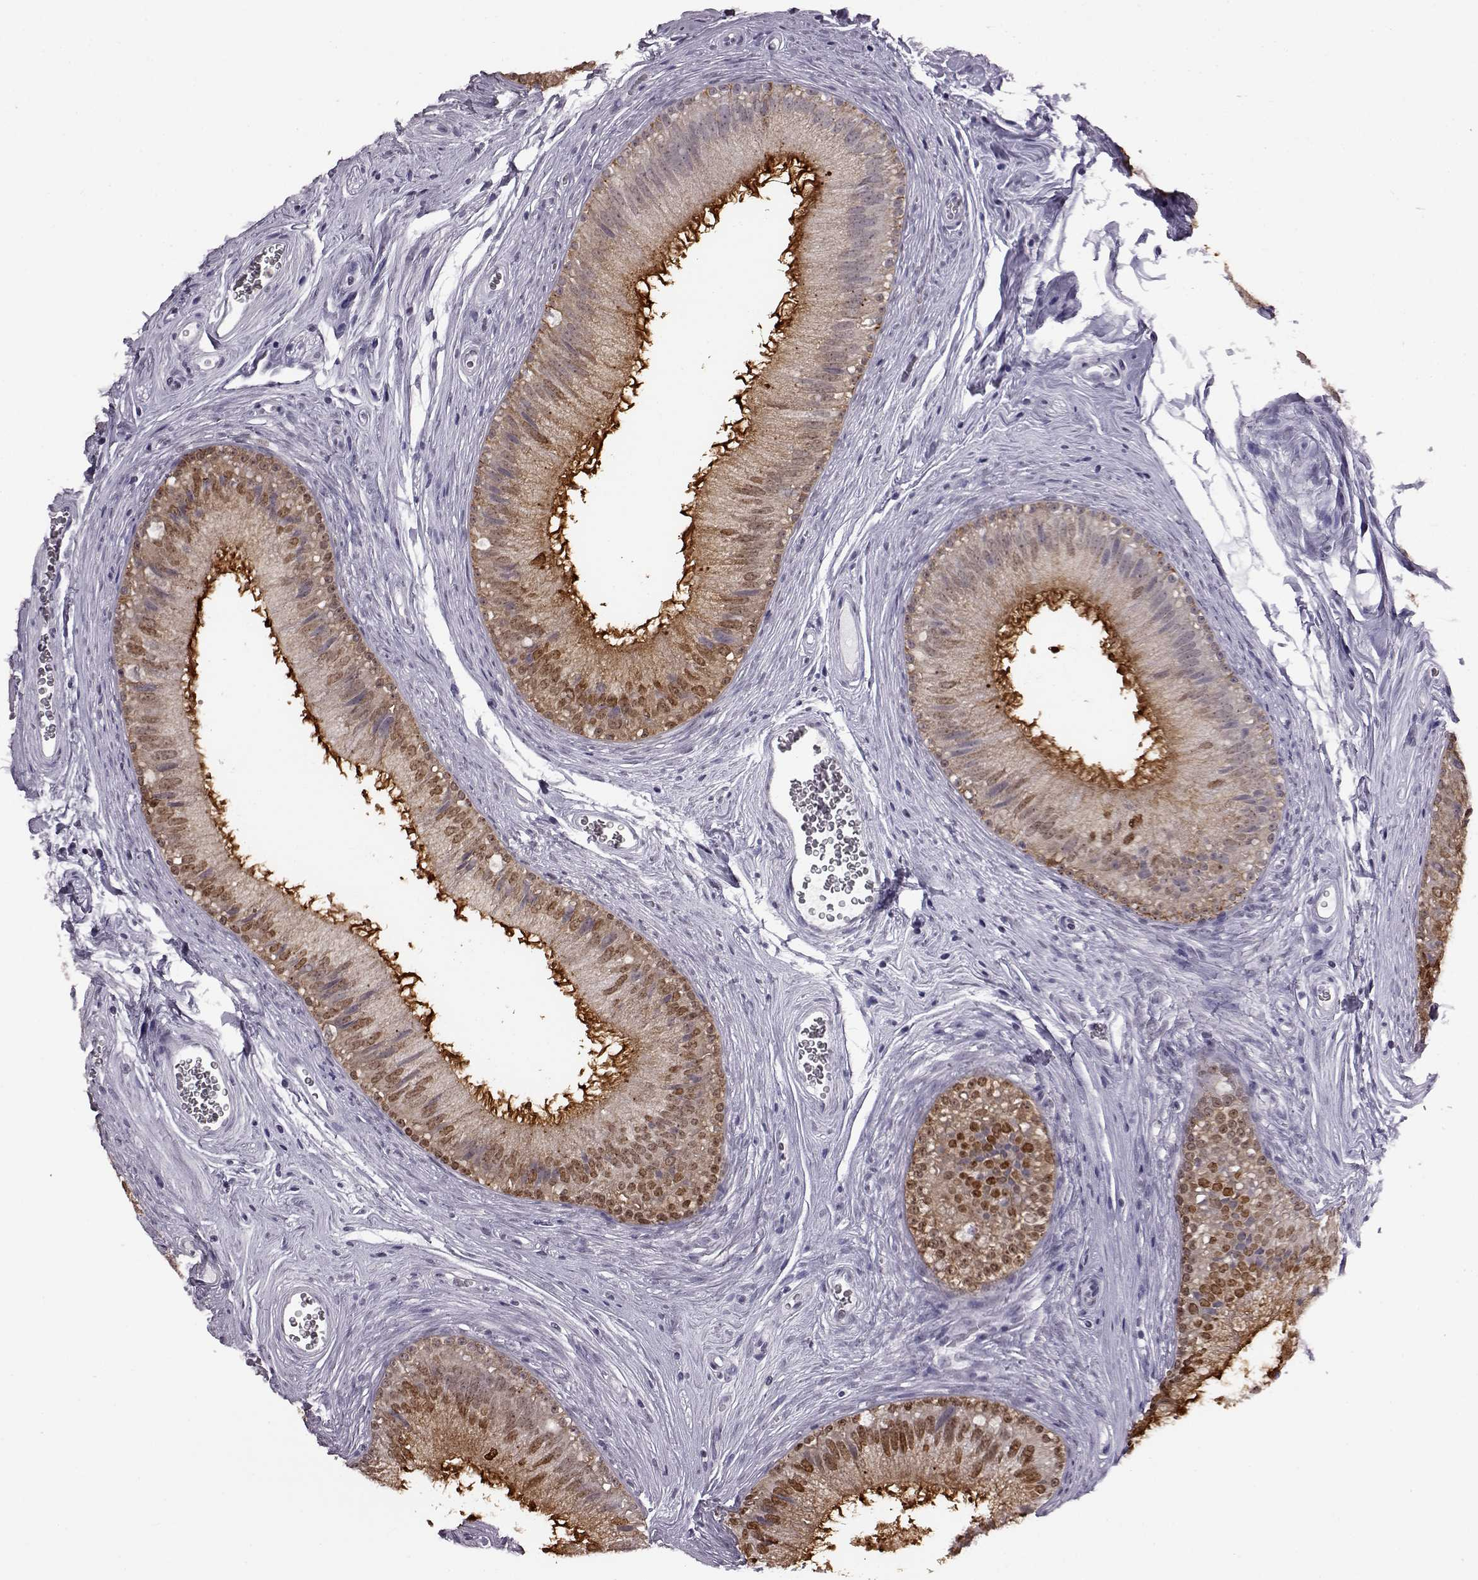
{"staining": {"intensity": "moderate", "quantity": ">75%", "location": "cytoplasmic/membranous,nuclear"}, "tissue": "epididymis", "cell_type": "Glandular cells", "image_type": "normal", "snomed": [{"axis": "morphology", "description": "Normal tissue, NOS"}, {"axis": "topography", "description": "Epididymis"}], "caption": "A micrograph of epididymis stained for a protein demonstrates moderate cytoplasmic/membranous,nuclear brown staining in glandular cells. (Brightfield microscopy of DAB IHC at high magnification).", "gene": "ADGRG2", "patient": {"sex": "male", "age": 37}}